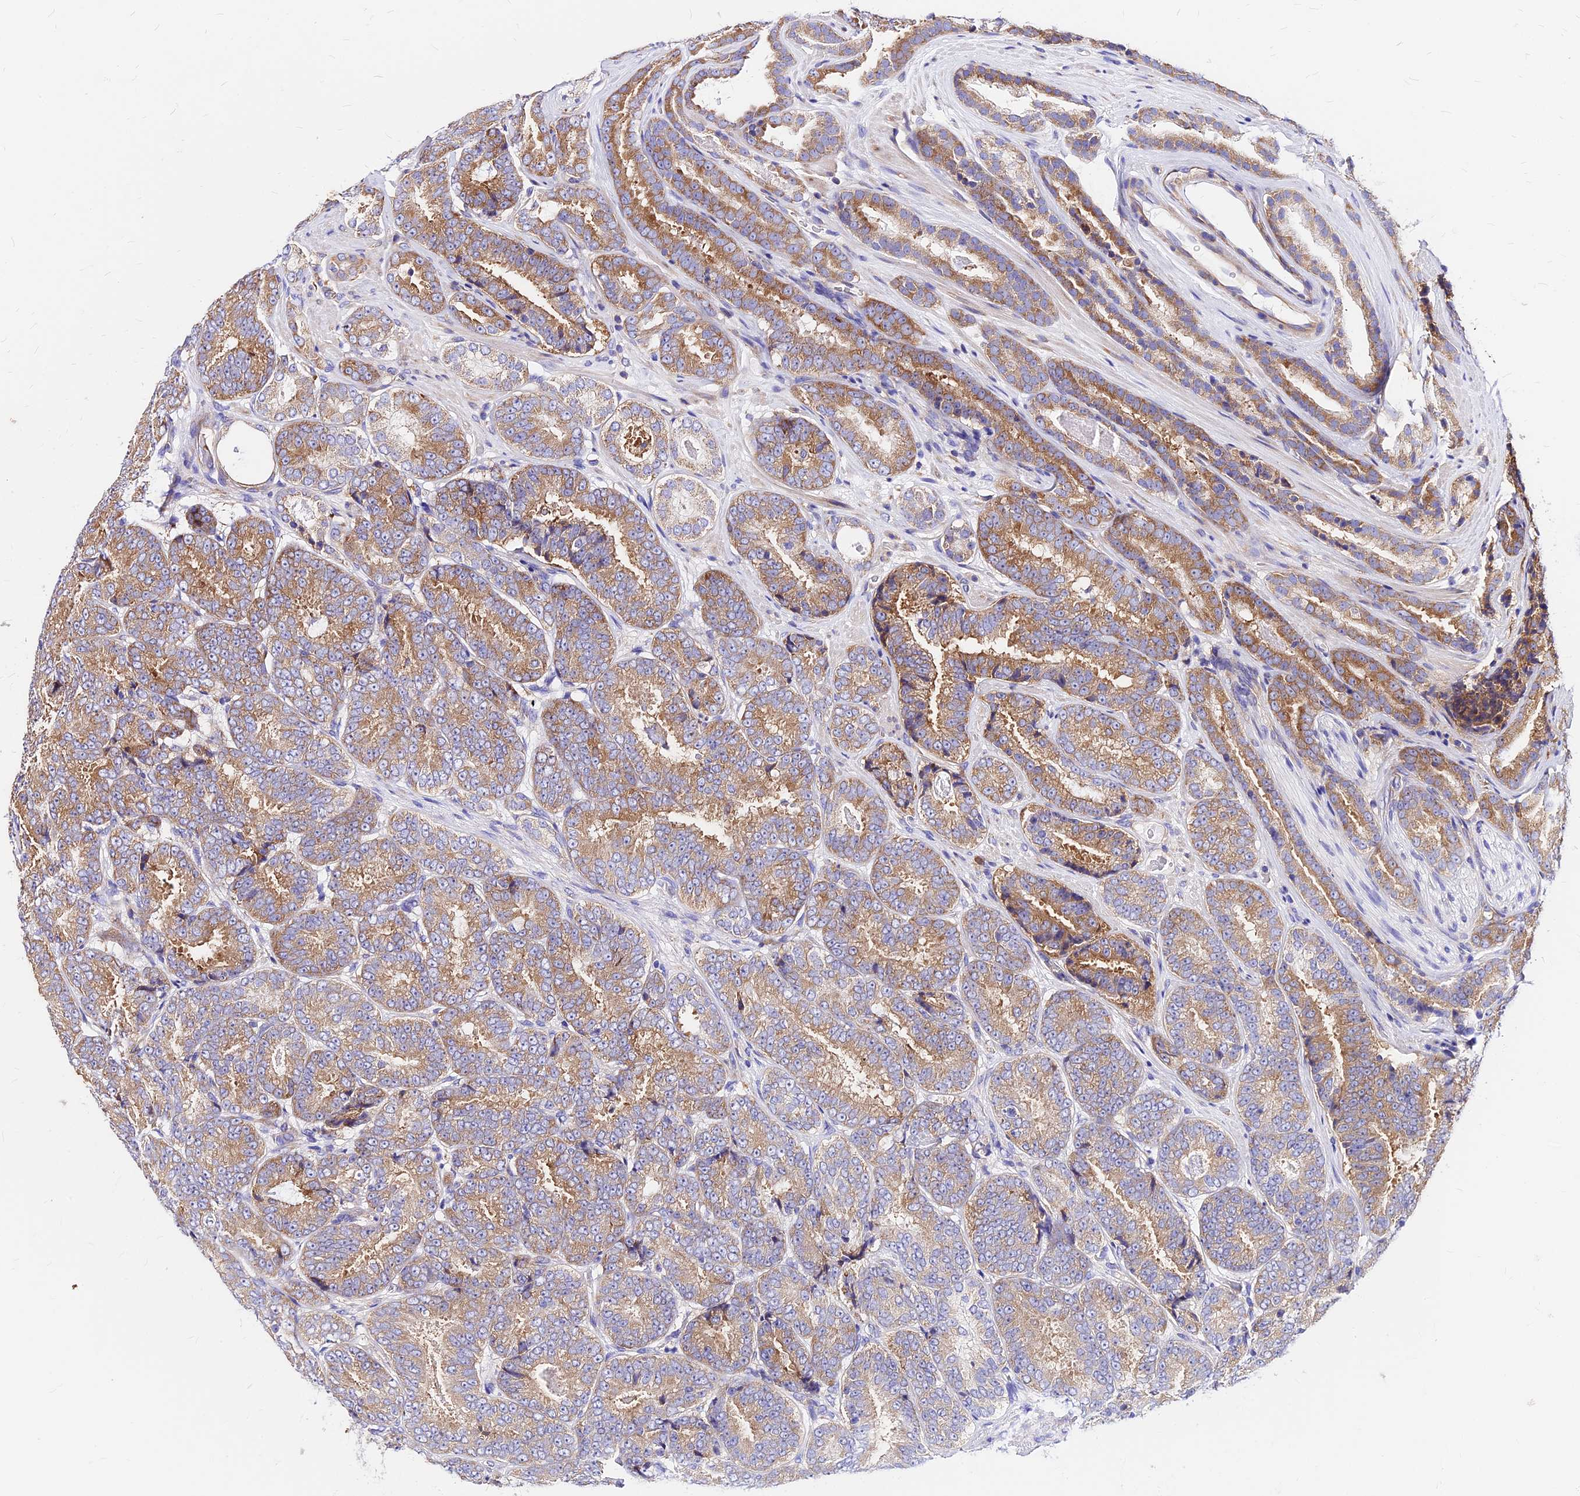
{"staining": {"intensity": "moderate", "quantity": ">75%", "location": "cytoplasmic/membranous"}, "tissue": "prostate cancer", "cell_type": "Tumor cells", "image_type": "cancer", "snomed": [{"axis": "morphology", "description": "Adenocarcinoma, High grade"}, {"axis": "topography", "description": "Prostate"}], "caption": "Immunohistochemistry (DAB) staining of prostate cancer reveals moderate cytoplasmic/membranous protein positivity in about >75% of tumor cells. (DAB IHC with brightfield microscopy, high magnification).", "gene": "RPL19", "patient": {"sex": "male", "age": 72}}